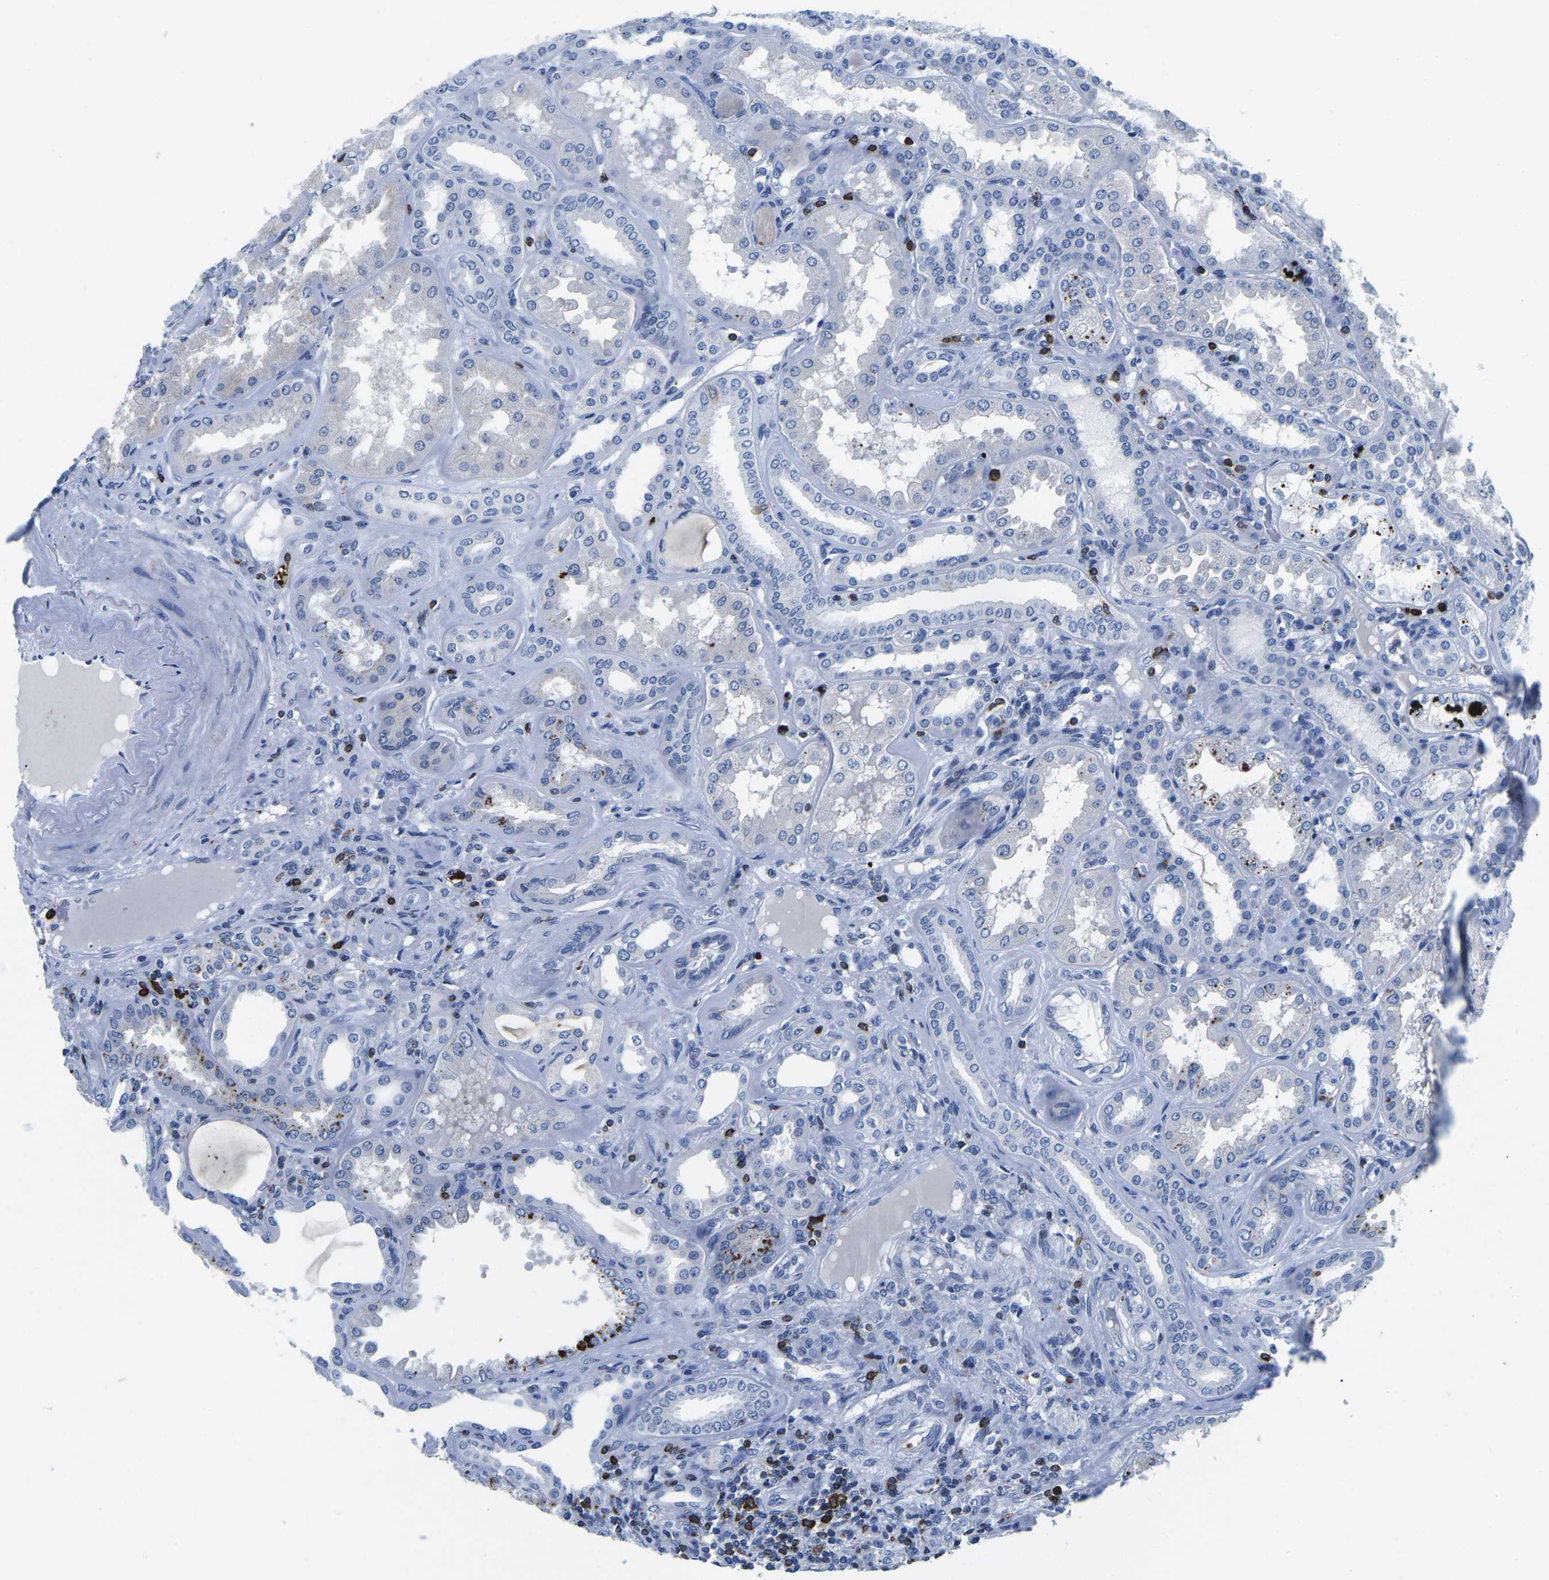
{"staining": {"intensity": "negative", "quantity": "none", "location": "none"}, "tissue": "kidney", "cell_type": "Cells in glomeruli", "image_type": "normal", "snomed": [{"axis": "morphology", "description": "Normal tissue, NOS"}, {"axis": "topography", "description": "Kidney"}], "caption": "Image shows no protein staining in cells in glomeruli of normal kidney.", "gene": "CTSW", "patient": {"sex": "female", "age": 56}}